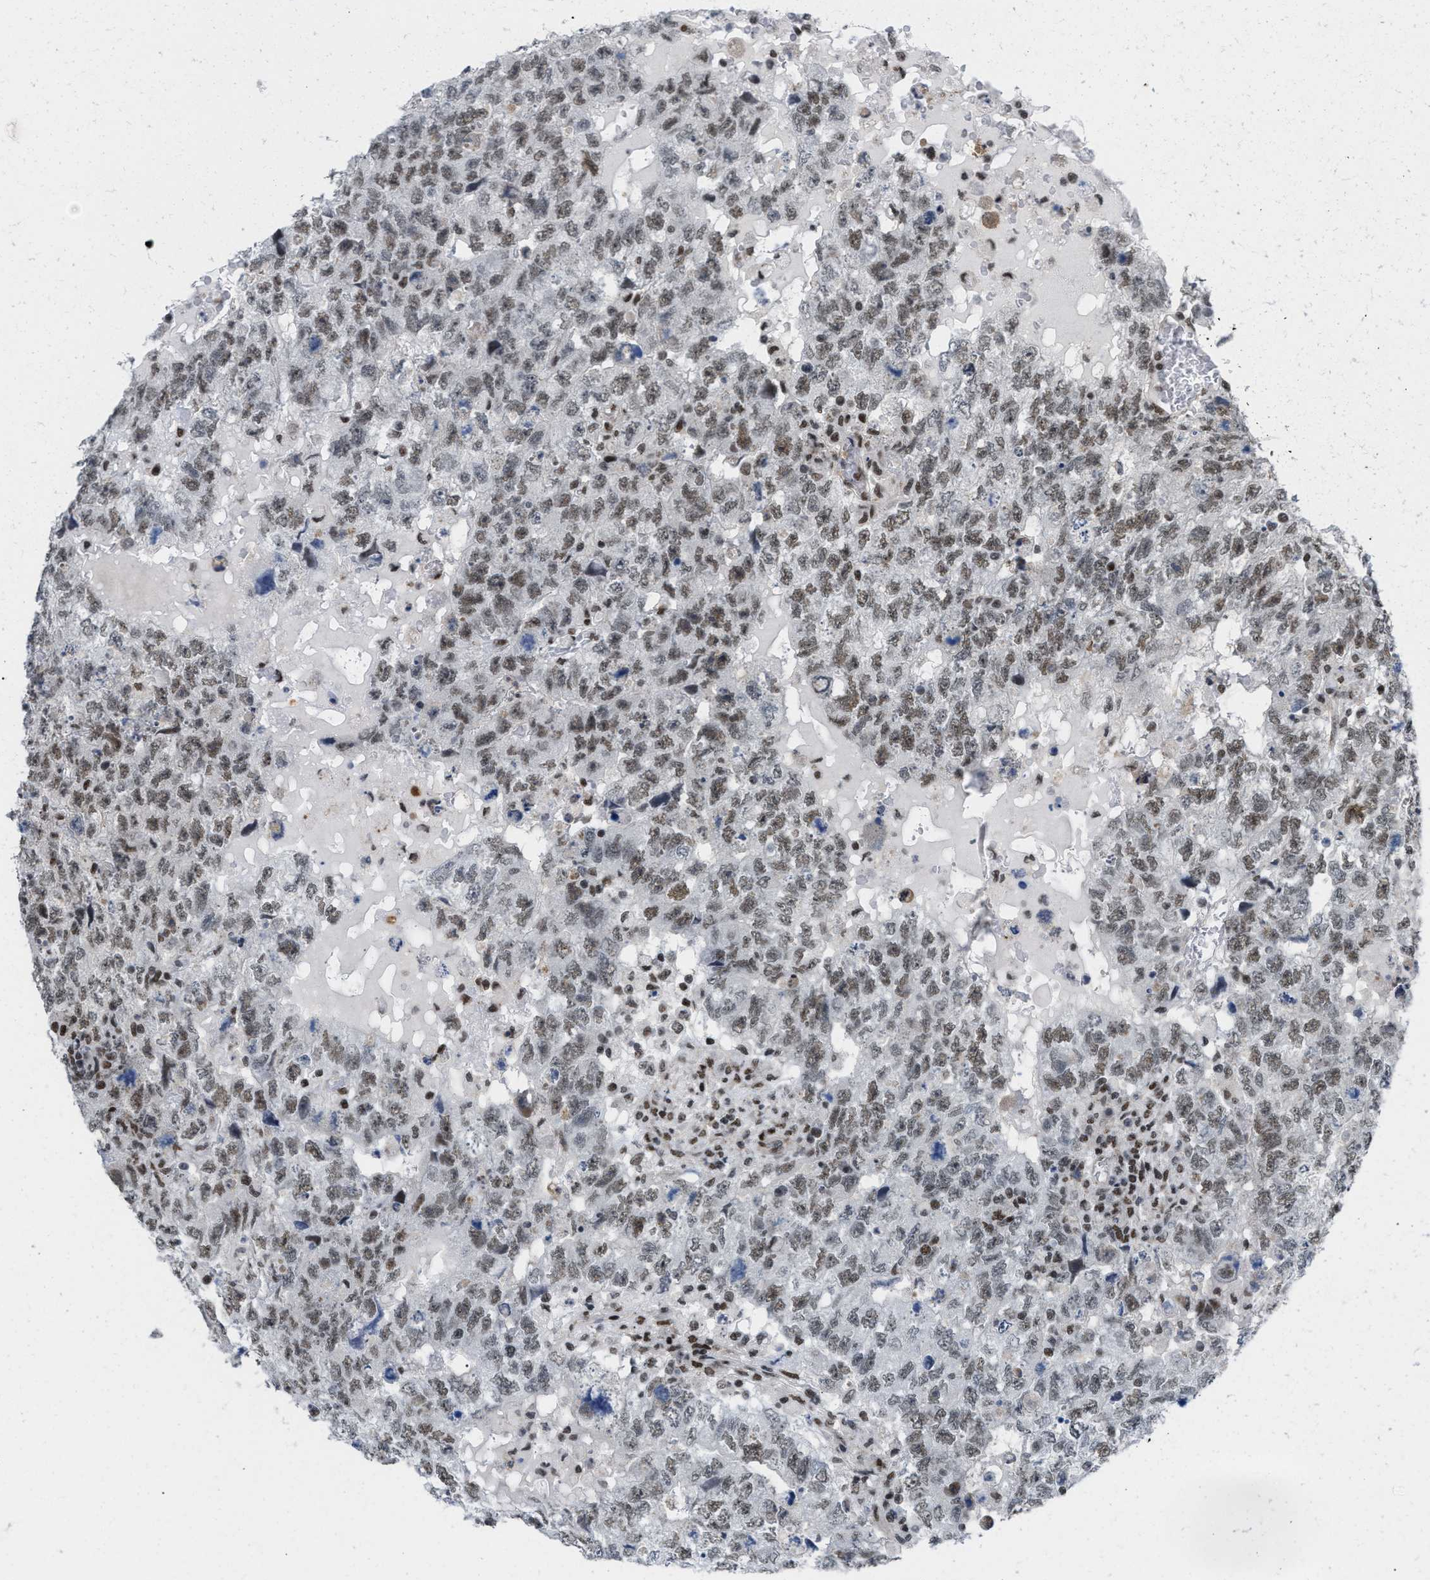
{"staining": {"intensity": "weak", "quantity": ">75%", "location": "nuclear"}, "tissue": "testis cancer", "cell_type": "Tumor cells", "image_type": "cancer", "snomed": [{"axis": "morphology", "description": "Carcinoma, Embryonal, NOS"}, {"axis": "topography", "description": "Testis"}], "caption": "A micrograph of human testis embryonal carcinoma stained for a protein exhibits weak nuclear brown staining in tumor cells.", "gene": "MIER1", "patient": {"sex": "male", "age": 36}}